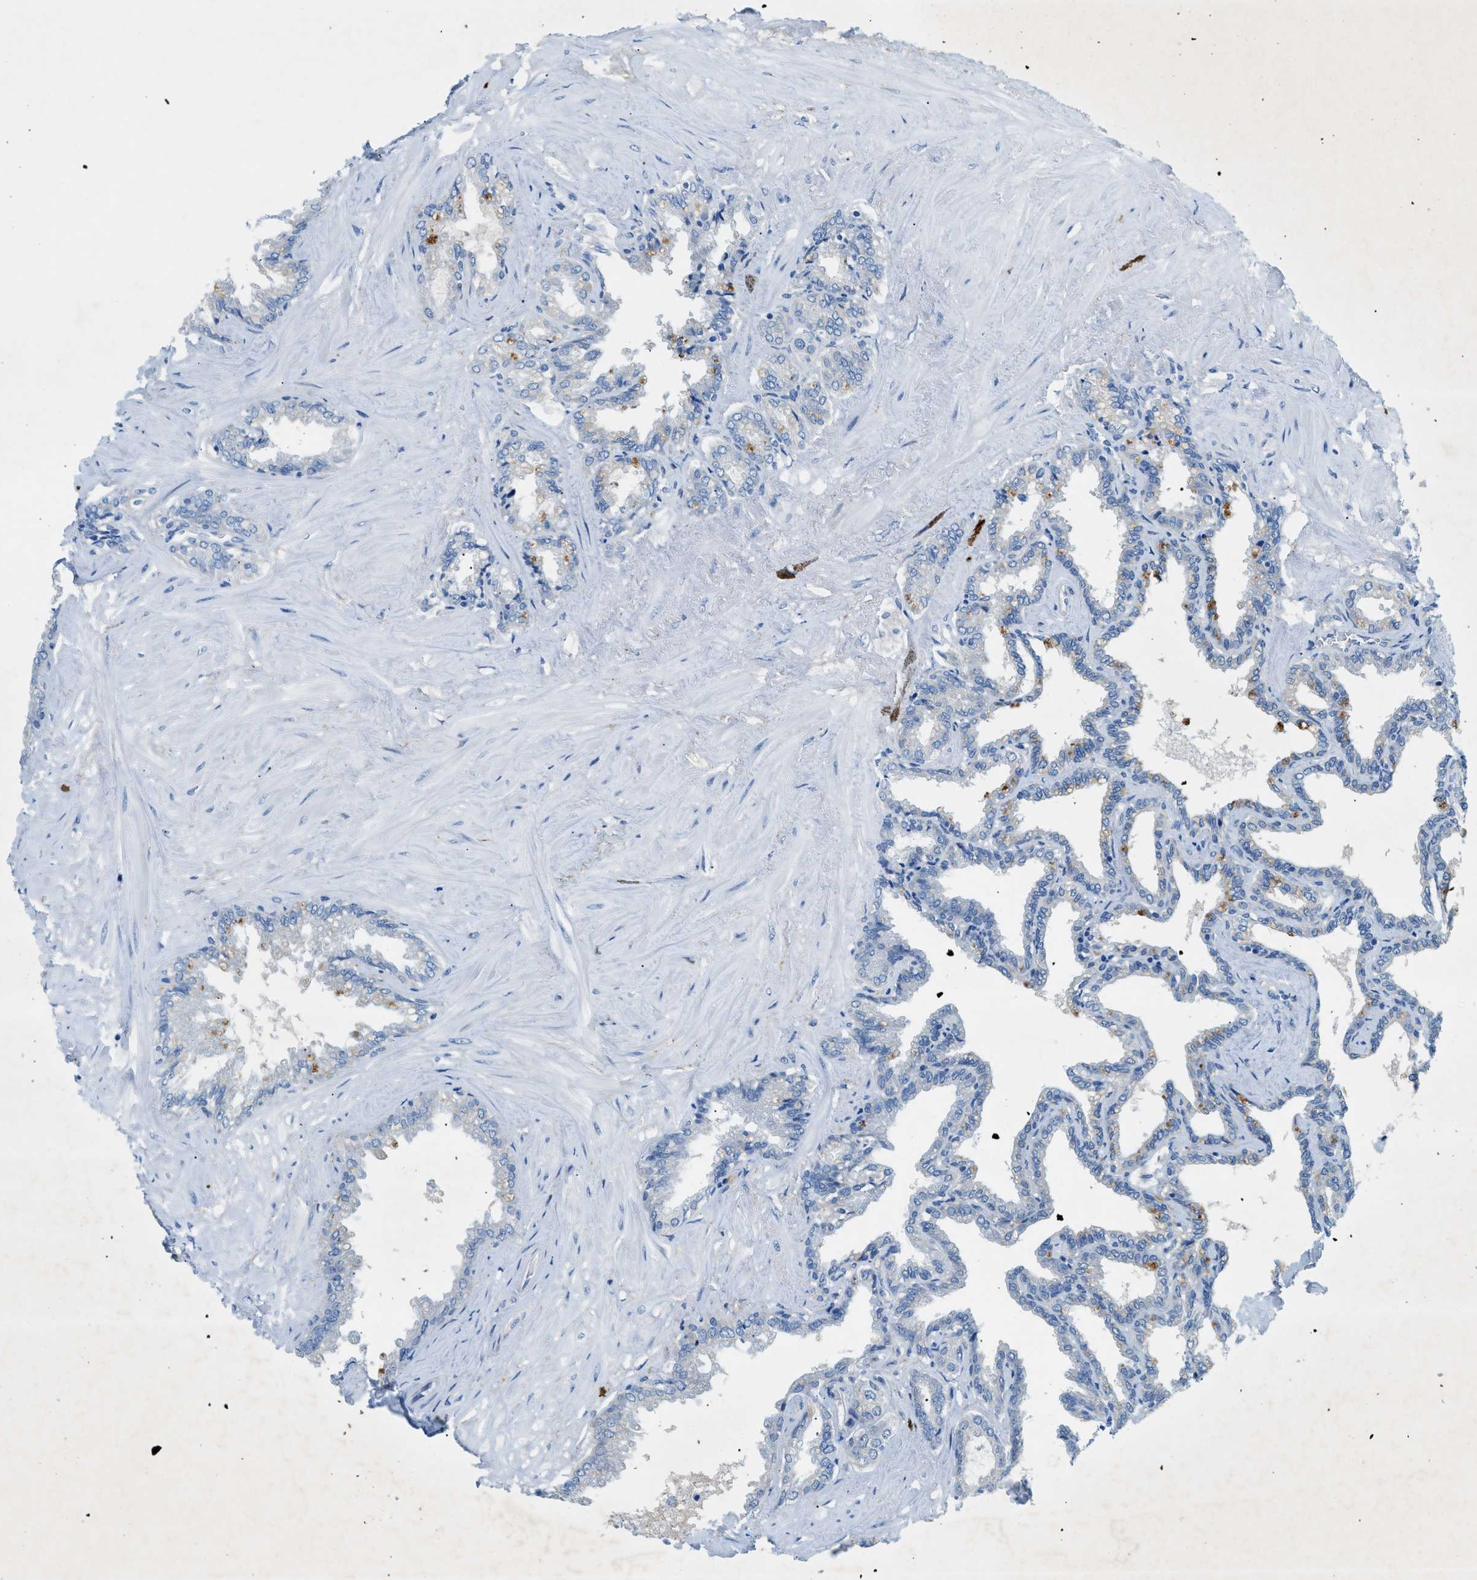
{"staining": {"intensity": "negative", "quantity": "none", "location": "none"}, "tissue": "seminal vesicle", "cell_type": "Glandular cells", "image_type": "normal", "snomed": [{"axis": "morphology", "description": "Normal tissue, NOS"}, {"axis": "topography", "description": "Seminal veicle"}], "caption": "IHC of benign human seminal vesicle exhibits no staining in glandular cells. (DAB immunohistochemistry (IHC), high magnification).", "gene": "ZDHHC13", "patient": {"sex": "male", "age": 46}}